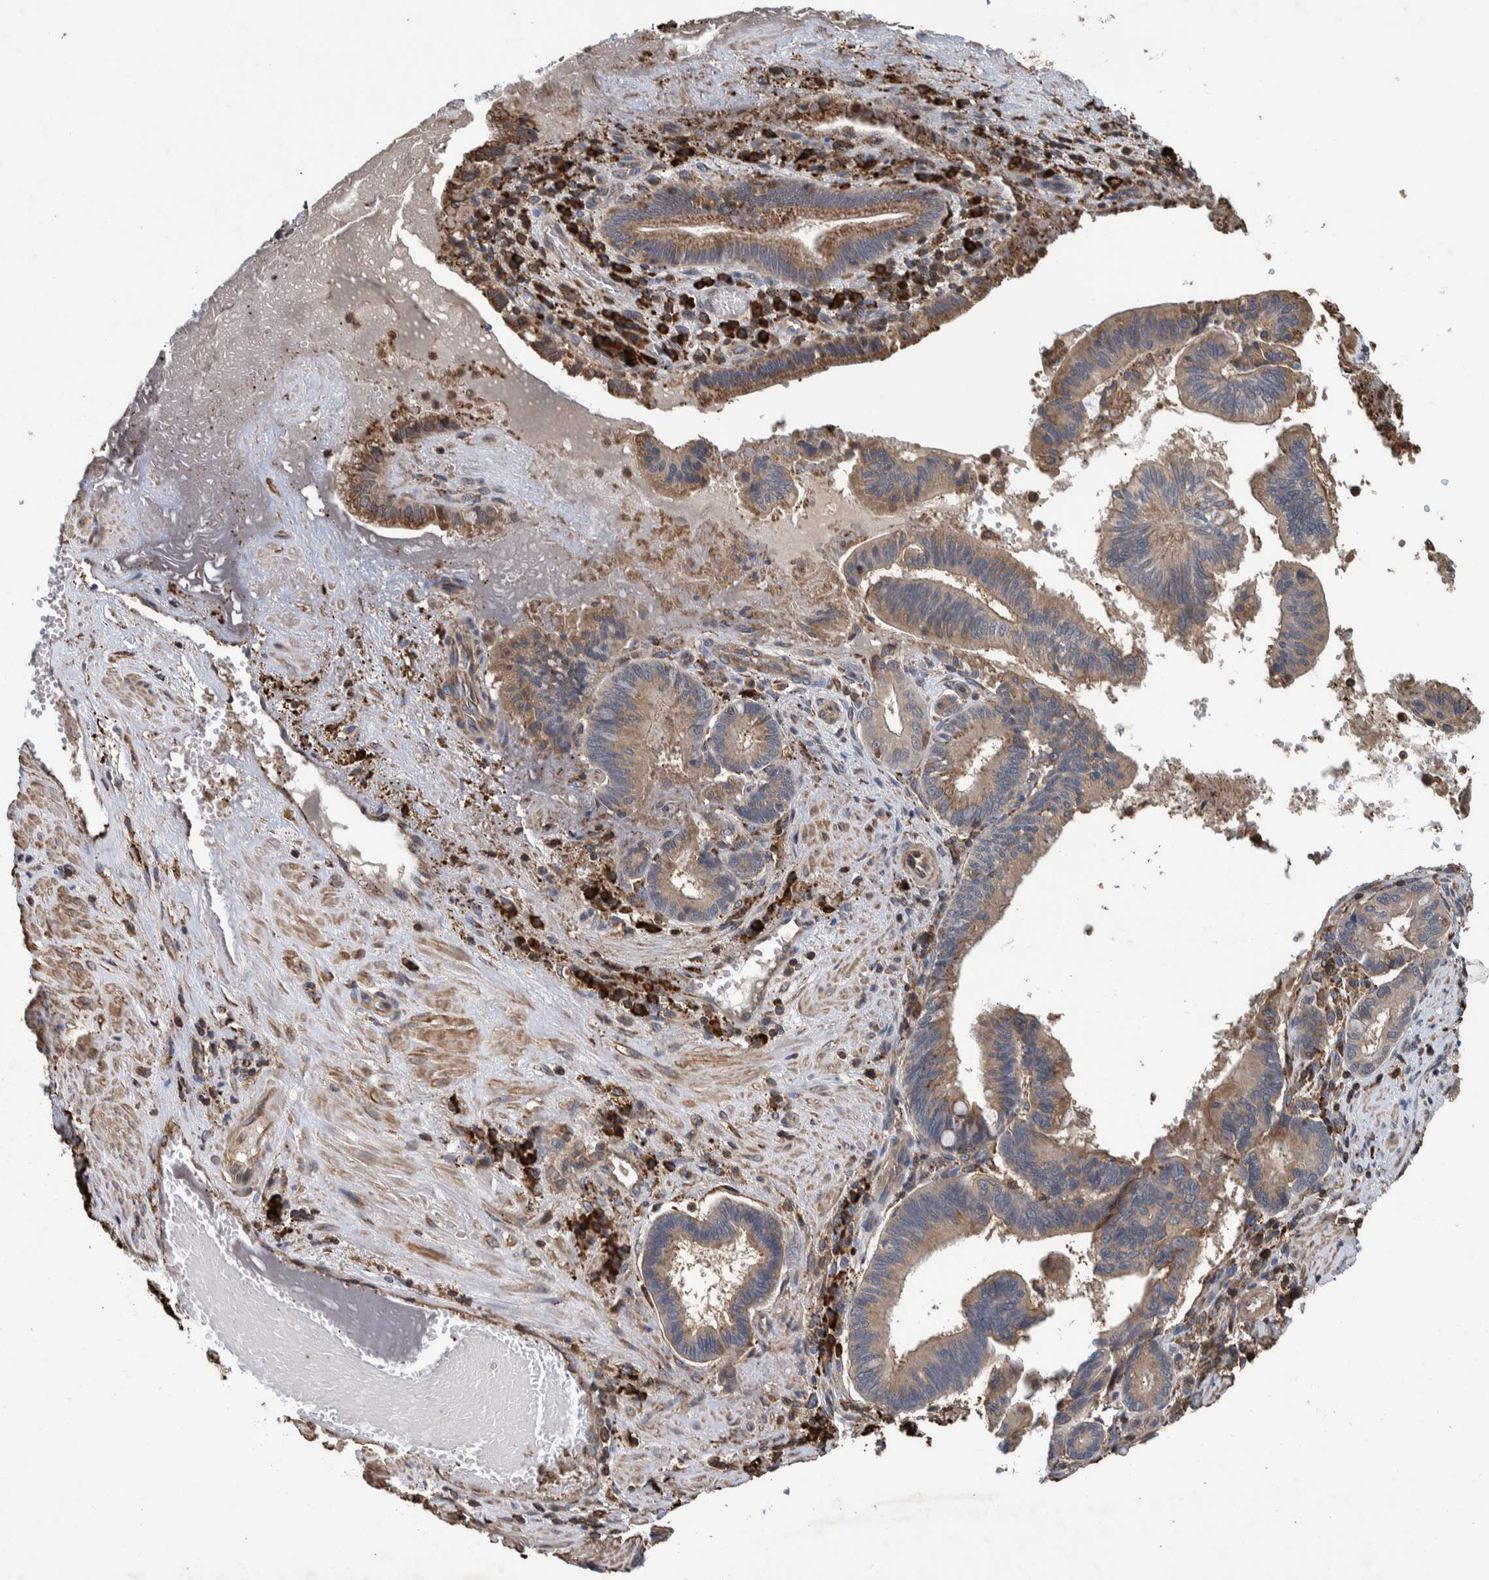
{"staining": {"intensity": "weak", "quantity": "25%-75%", "location": "cytoplasmic/membranous"}, "tissue": "pancreatic cancer", "cell_type": "Tumor cells", "image_type": "cancer", "snomed": [{"axis": "morphology", "description": "Adenocarcinoma, NOS"}, {"axis": "topography", "description": "Pancreas"}], "caption": "Protein expression analysis of adenocarcinoma (pancreatic) exhibits weak cytoplasmic/membranous expression in approximately 25%-75% of tumor cells.", "gene": "PLA2G3", "patient": {"sex": "male", "age": 82}}